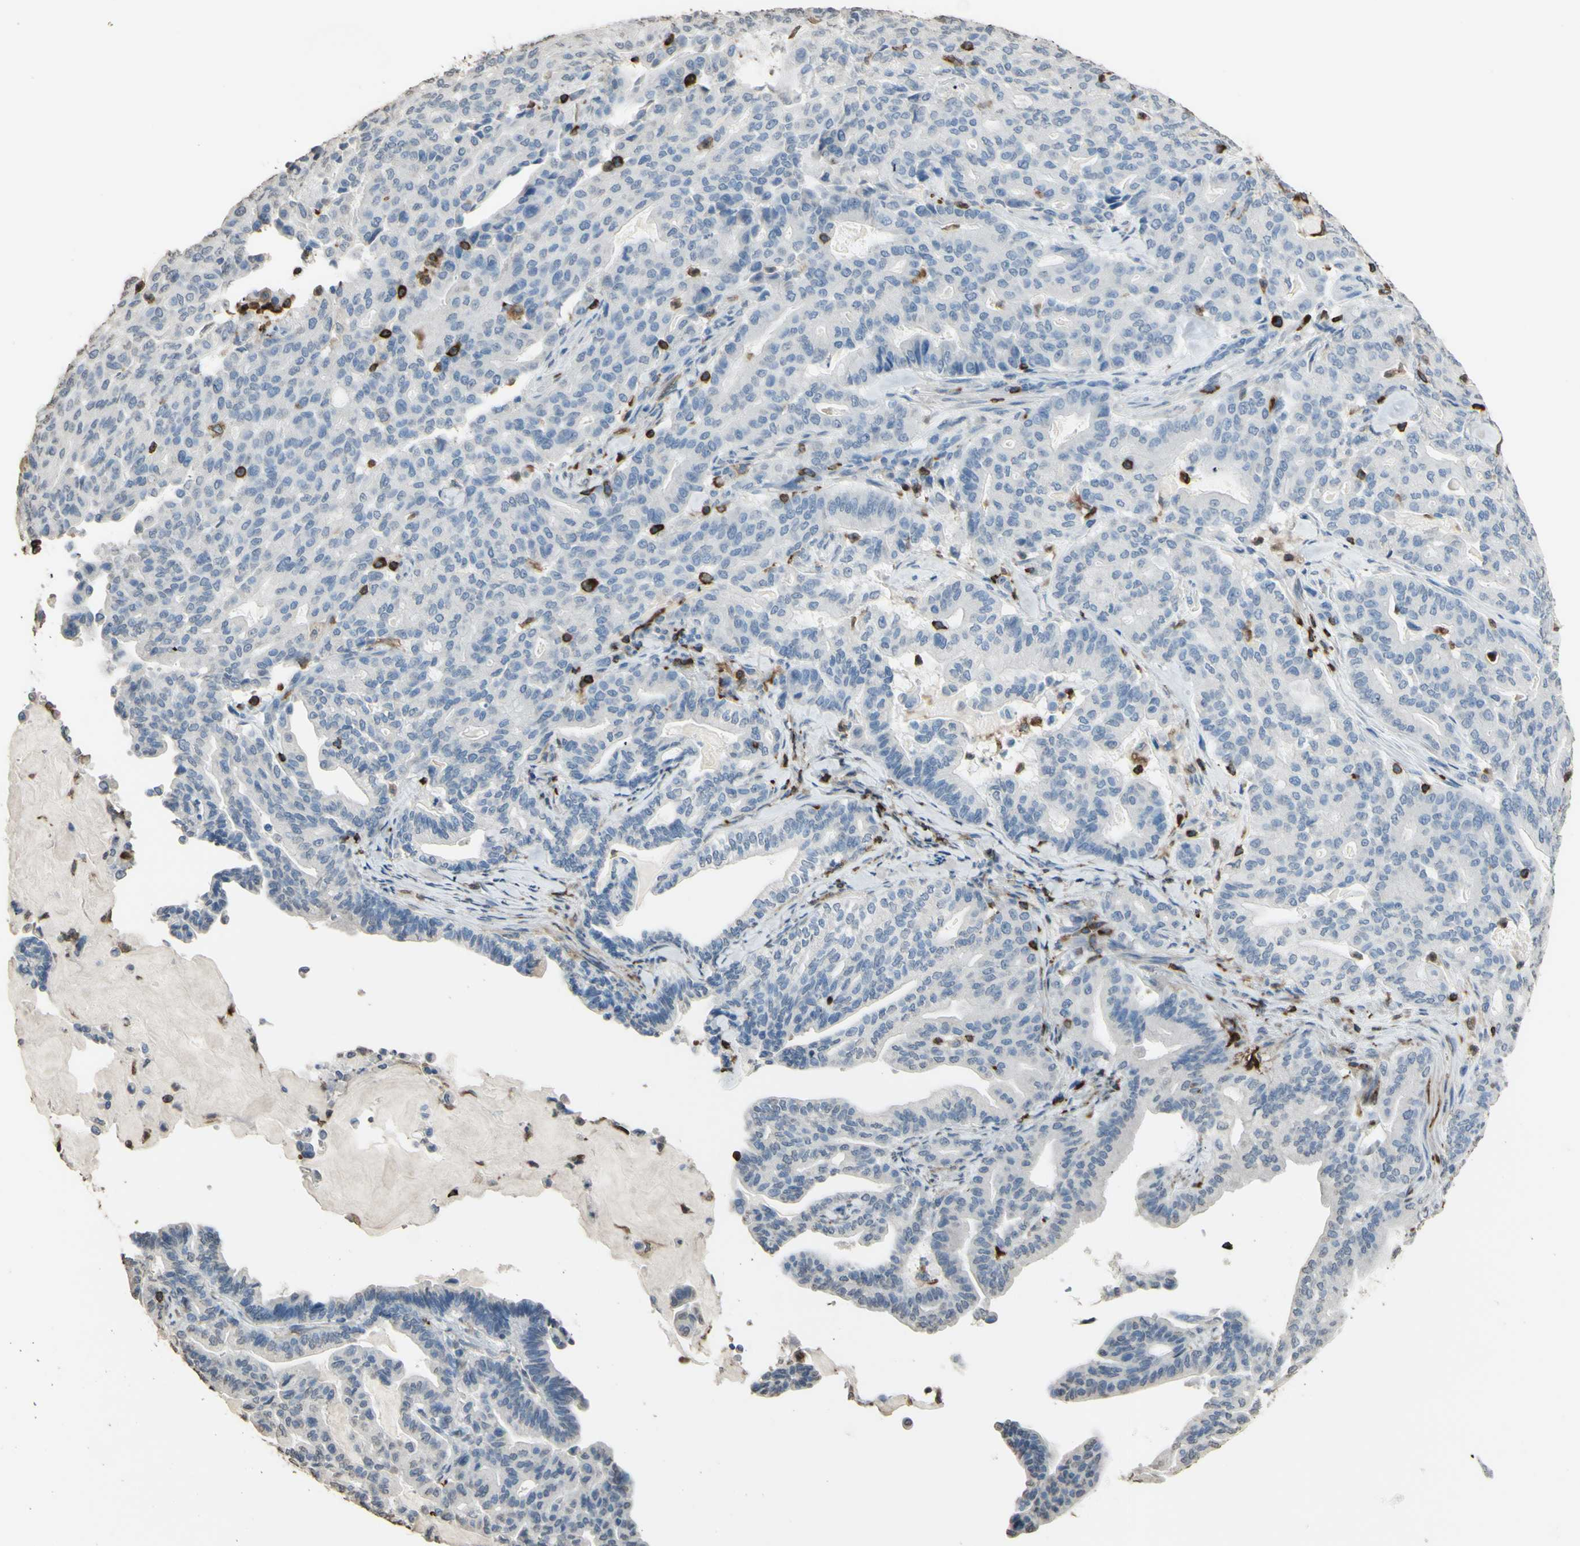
{"staining": {"intensity": "negative", "quantity": "none", "location": "none"}, "tissue": "pancreatic cancer", "cell_type": "Tumor cells", "image_type": "cancer", "snomed": [{"axis": "morphology", "description": "Adenocarcinoma, NOS"}, {"axis": "topography", "description": "Pancreas"}], "caption": "Immunohistochemical staining of human pancreatic cancer (adenocarcinoma) demonstrates no significant positivity in tumor cells.", "gene": "PSTPIP1", "patient": {"sex": "male", "age": 63}}